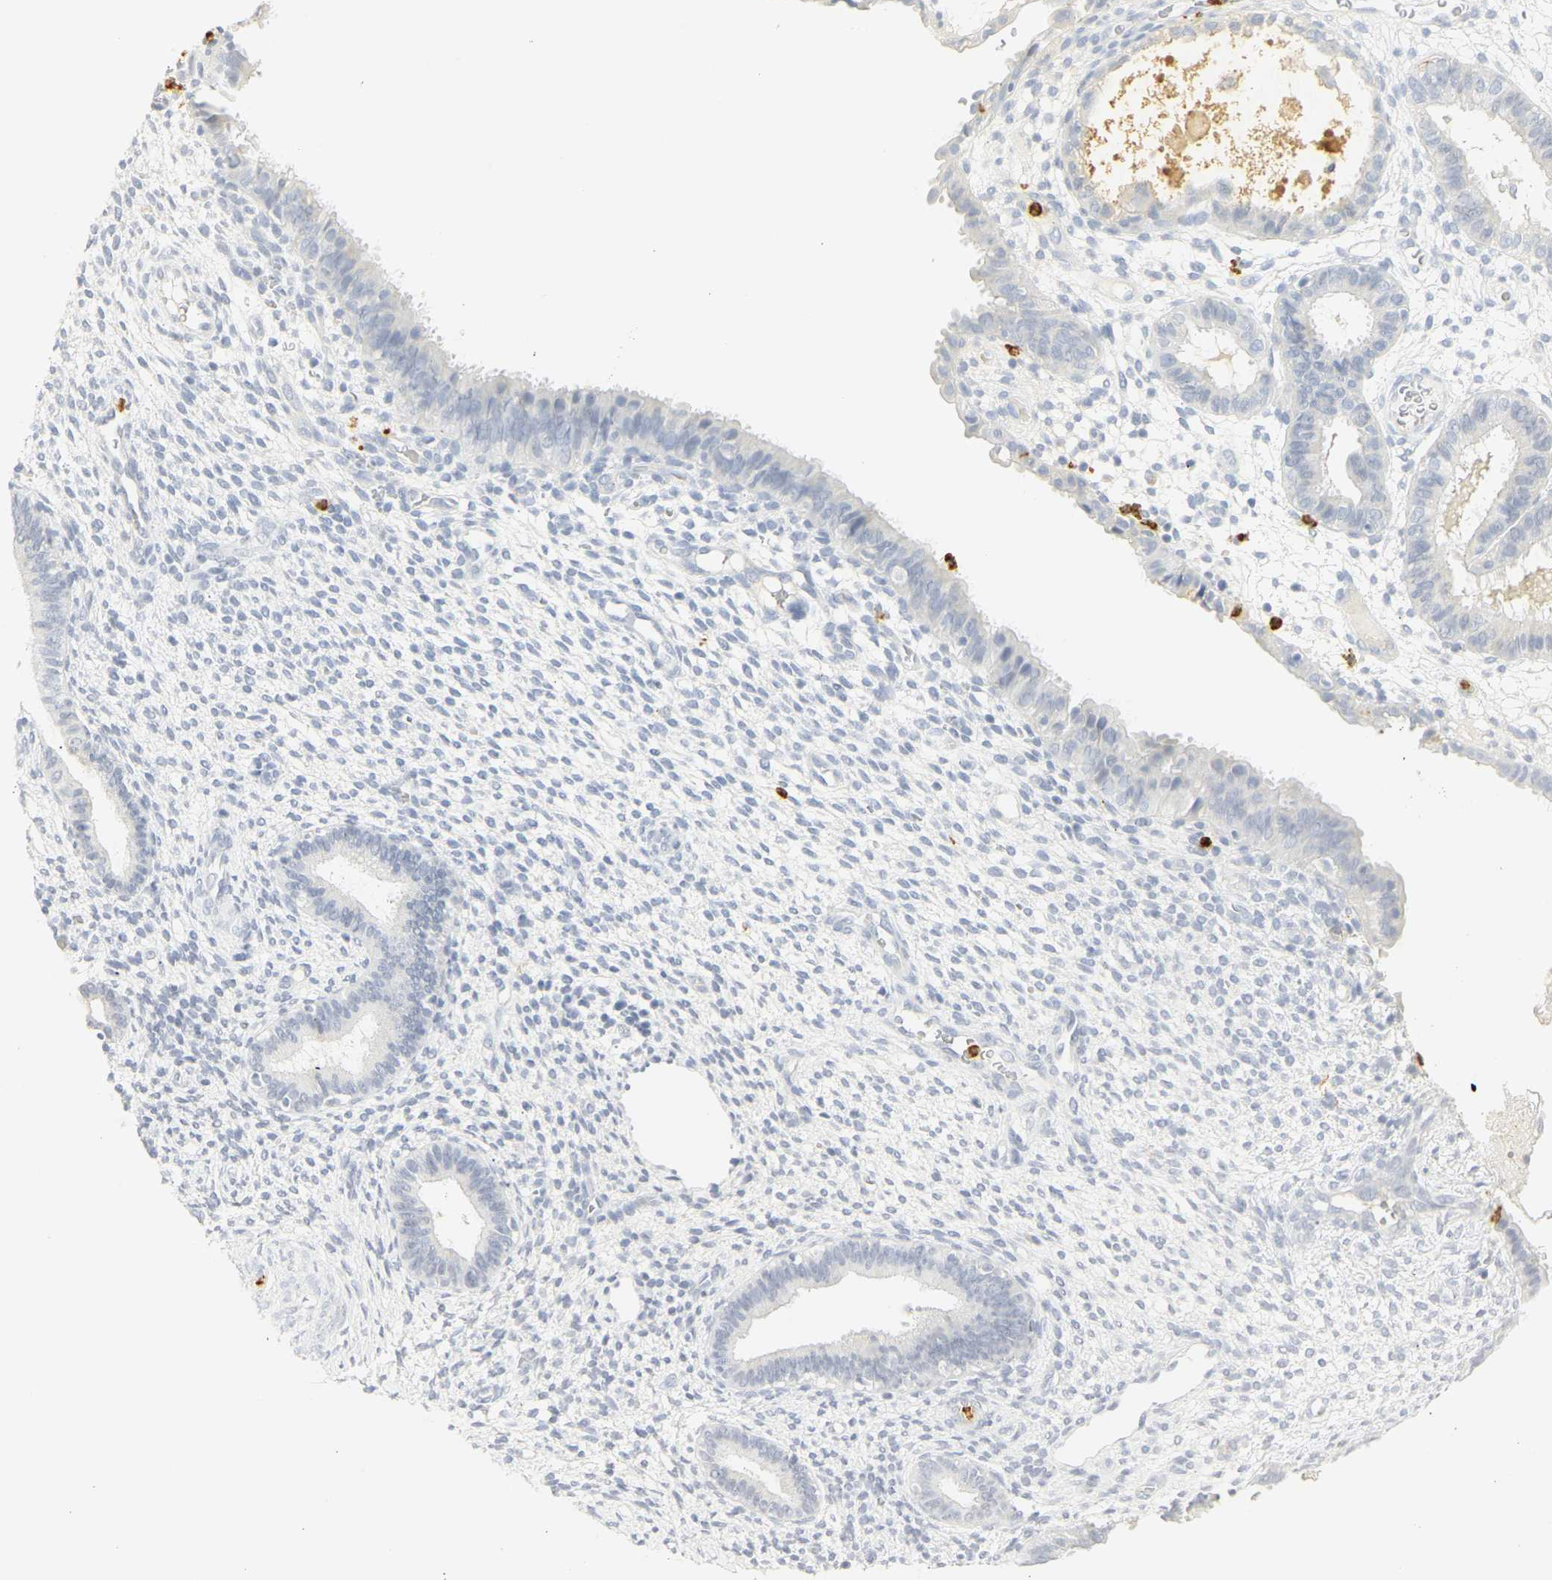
{"staining": {"intensity": "negative", "quantity": "none", "location": "none"}, "tissue": "endometrium", "cell_type": "Cells in endometrial stroma", "image_type": "normal", "snomed": [{"axis": "morphology", "description": "Normal tissue, NOS"}, {"axis": "topography", "description": "Endometrium"}], "caption": "Endometrium stained for a protein using immunohistochemistry exhibits no expression cells in endometrial stroma.", "gene": "MPO", "patient": {"sex": "female", "age": 61}}